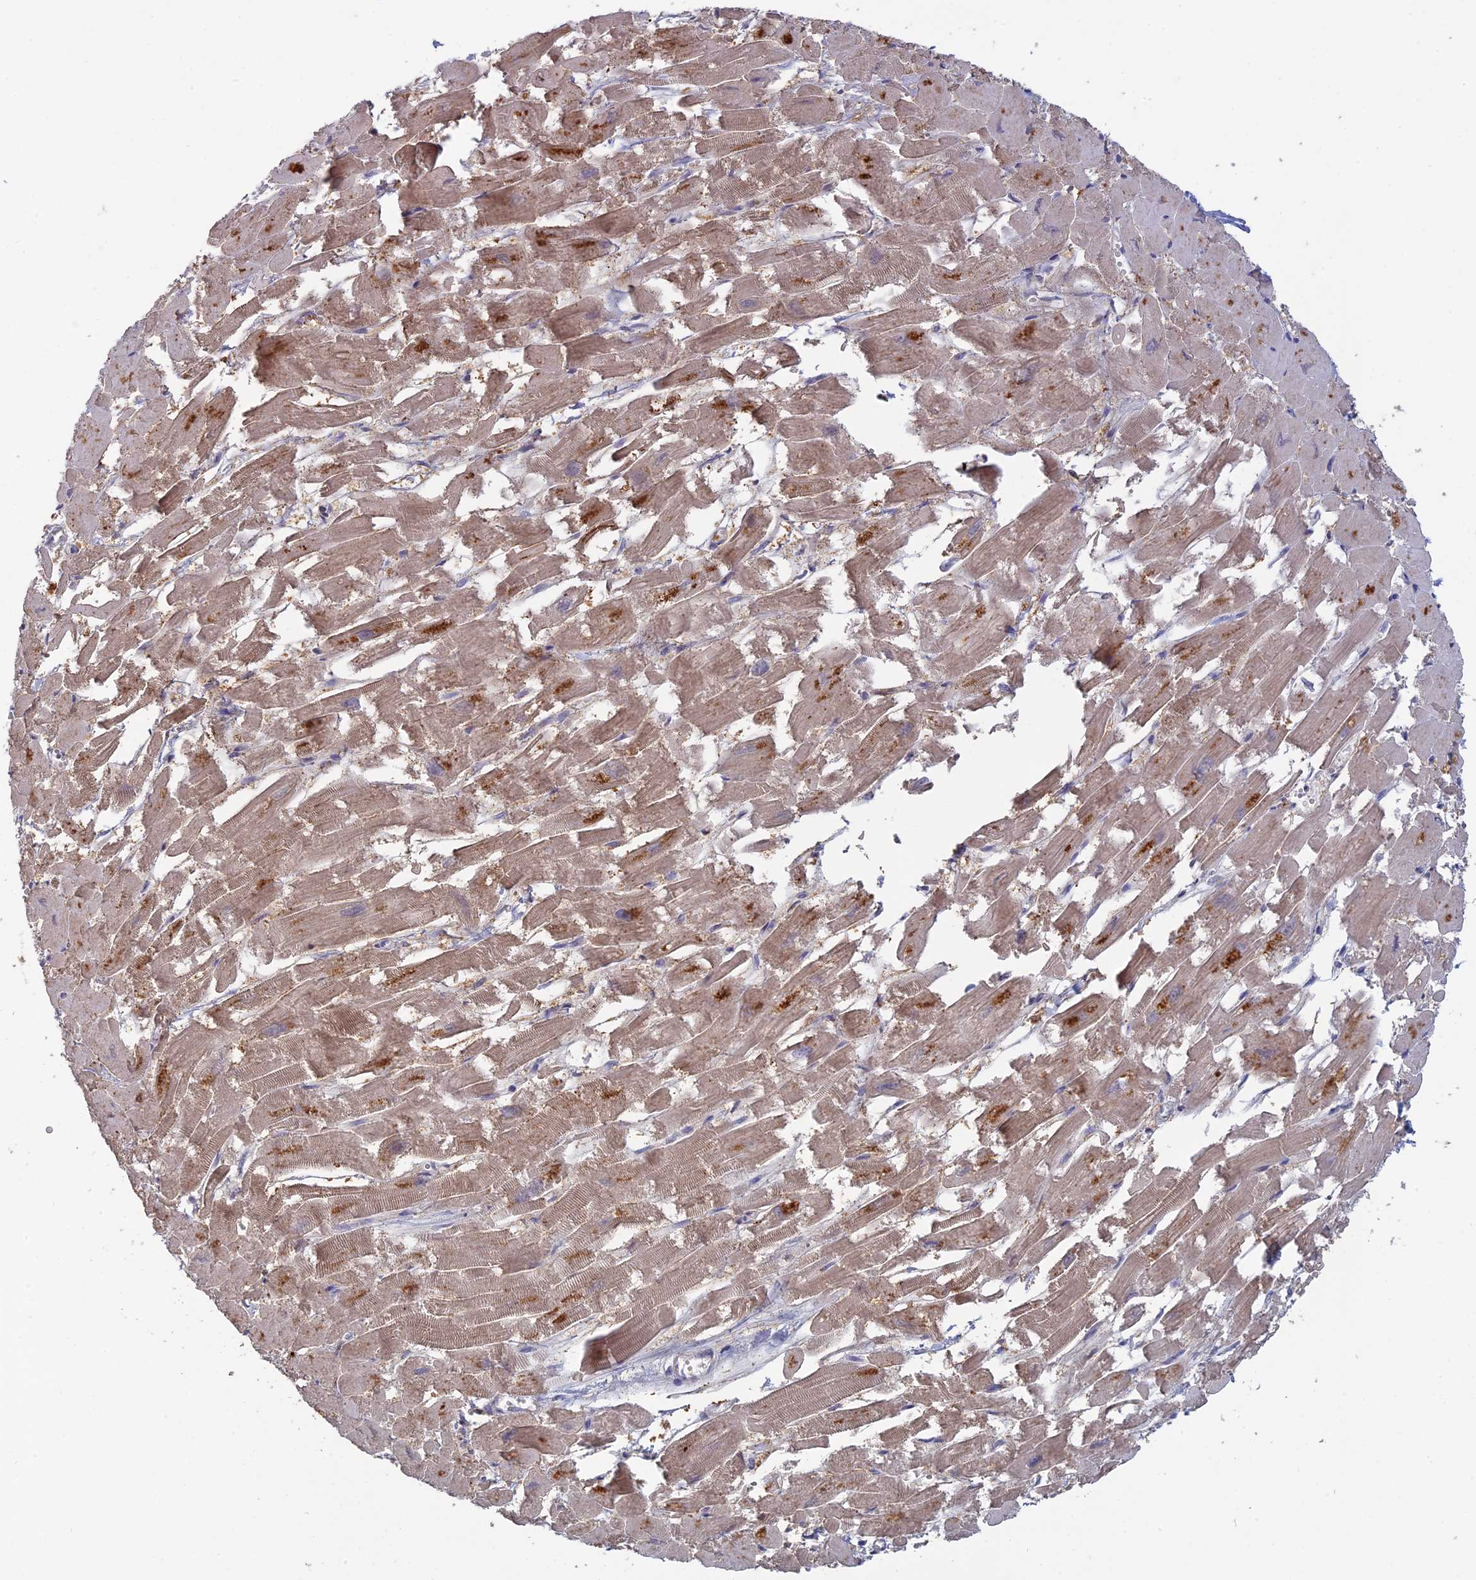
{"staining": {"intensity": "moderate", "quantity": "25%-75%", "location": "cytoplasmic/membranous"}, "tissue": "heart muscle", "cell_type": "Cardiomyocytes", "image_type": "normal", "snomed": [{"axis": "morphology", "description": "Normal tissue, NOS"}, {"axis": "topography", "description": "Heart"}], "caption": "IHC photomicrograph of benign heart muscle: heart muscle stained using IHC exhibits medium levels of moderate protein expression localized specifically in the cytoplasmic/membranous of cardiomyocytes, appearing as a cytoplasmic/membranous brown color.", "gene": "TMEM208", "patient": {"sex": "male", "age": 54}}